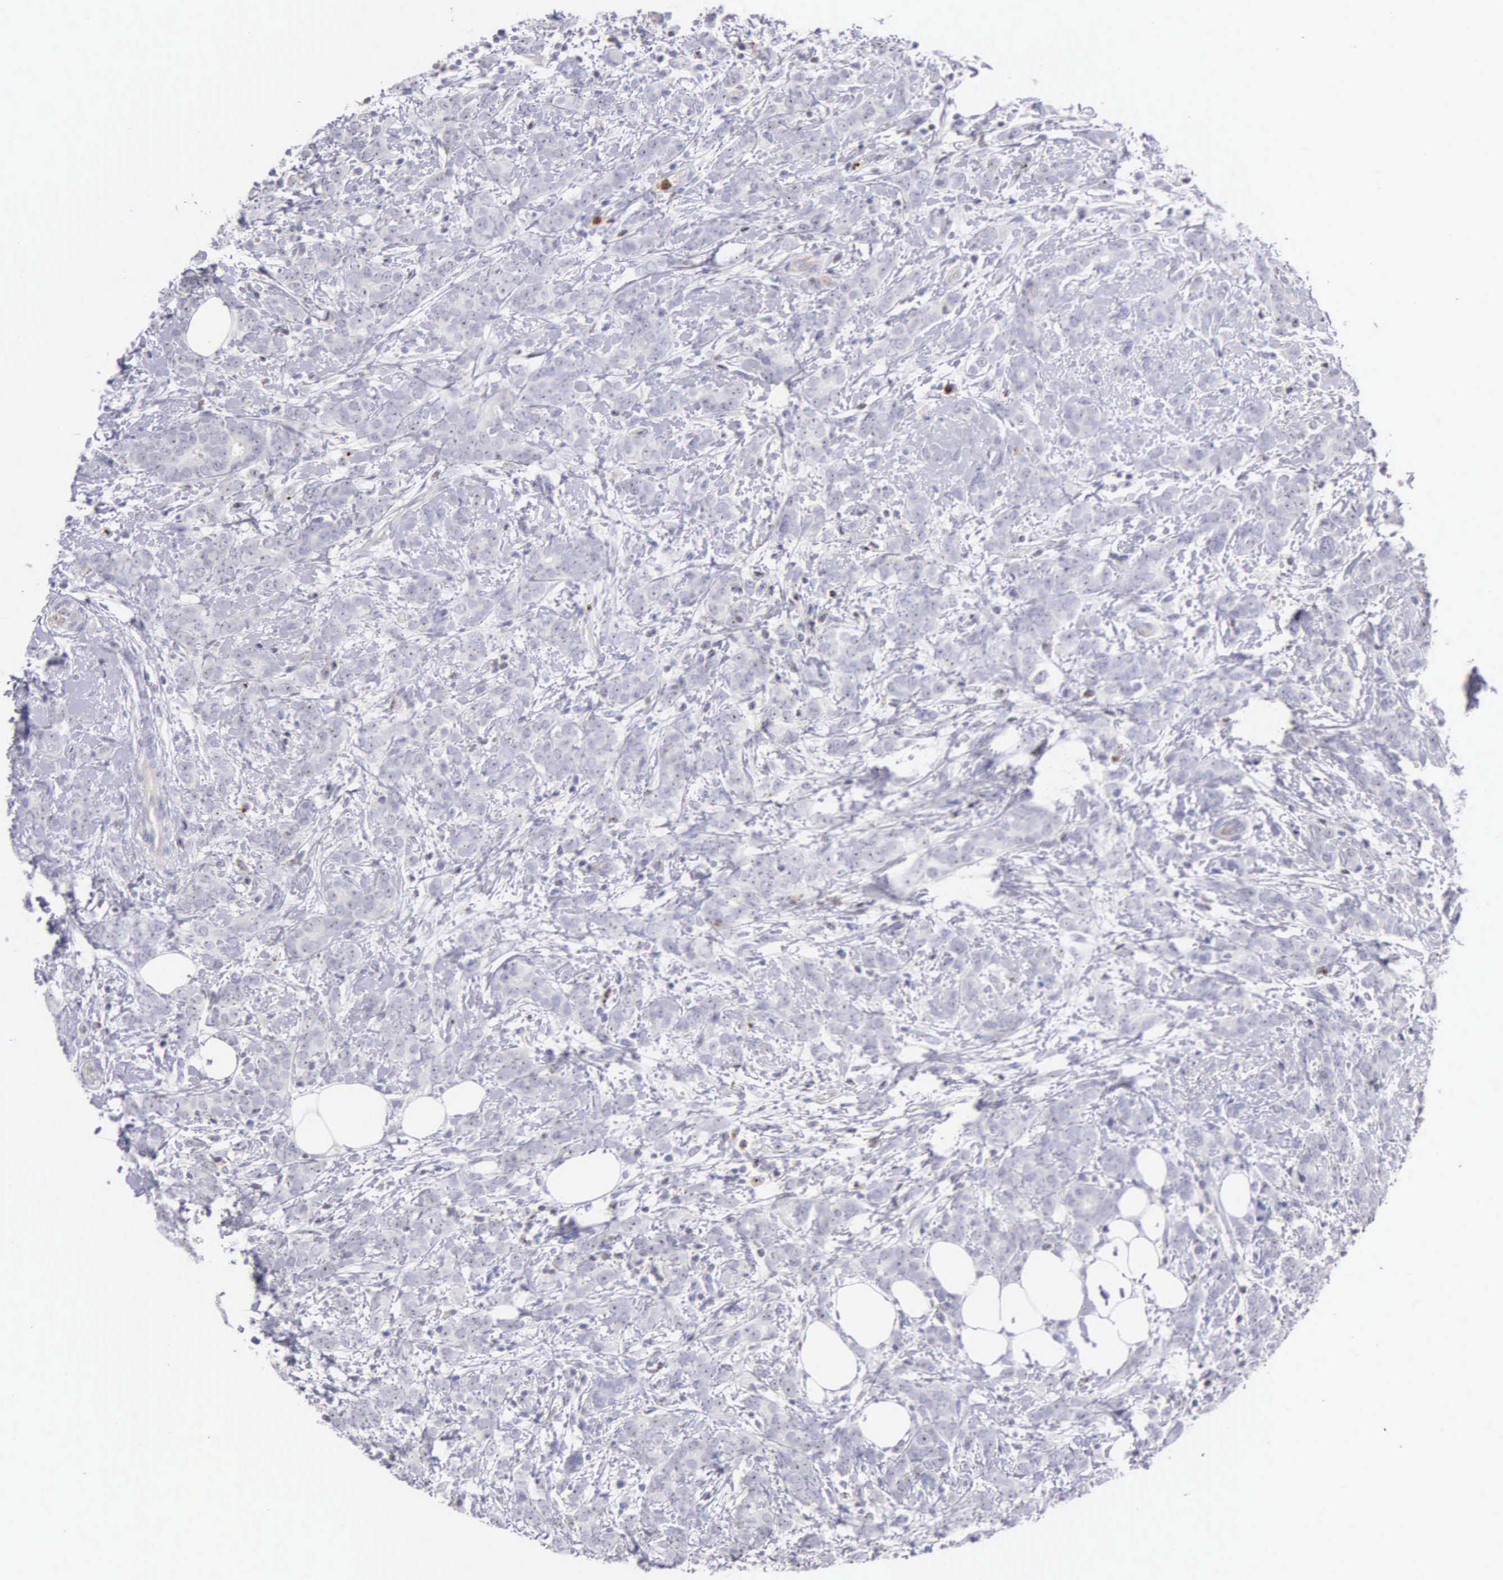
{"staining": {"intensity": "negative", "quantity": "none", "location": "none"}, "tissue": "breast cancer", "cell_type": "Tumor cells", "image_type": "cancer", "snomed": [{"axis": "morphology", "description": "Duct carcinoma"}, {"axis": "topography", "description": "Breast"}], "caption": "An immunohistochemistry photomicrograph of invasive ductal carcinoma (breast) is shown. There is no staining in tumor cells of invasive ductal carcinoma (breast).", "gene": "SRGN", "patient": {"sex": "female", "age": 53}}